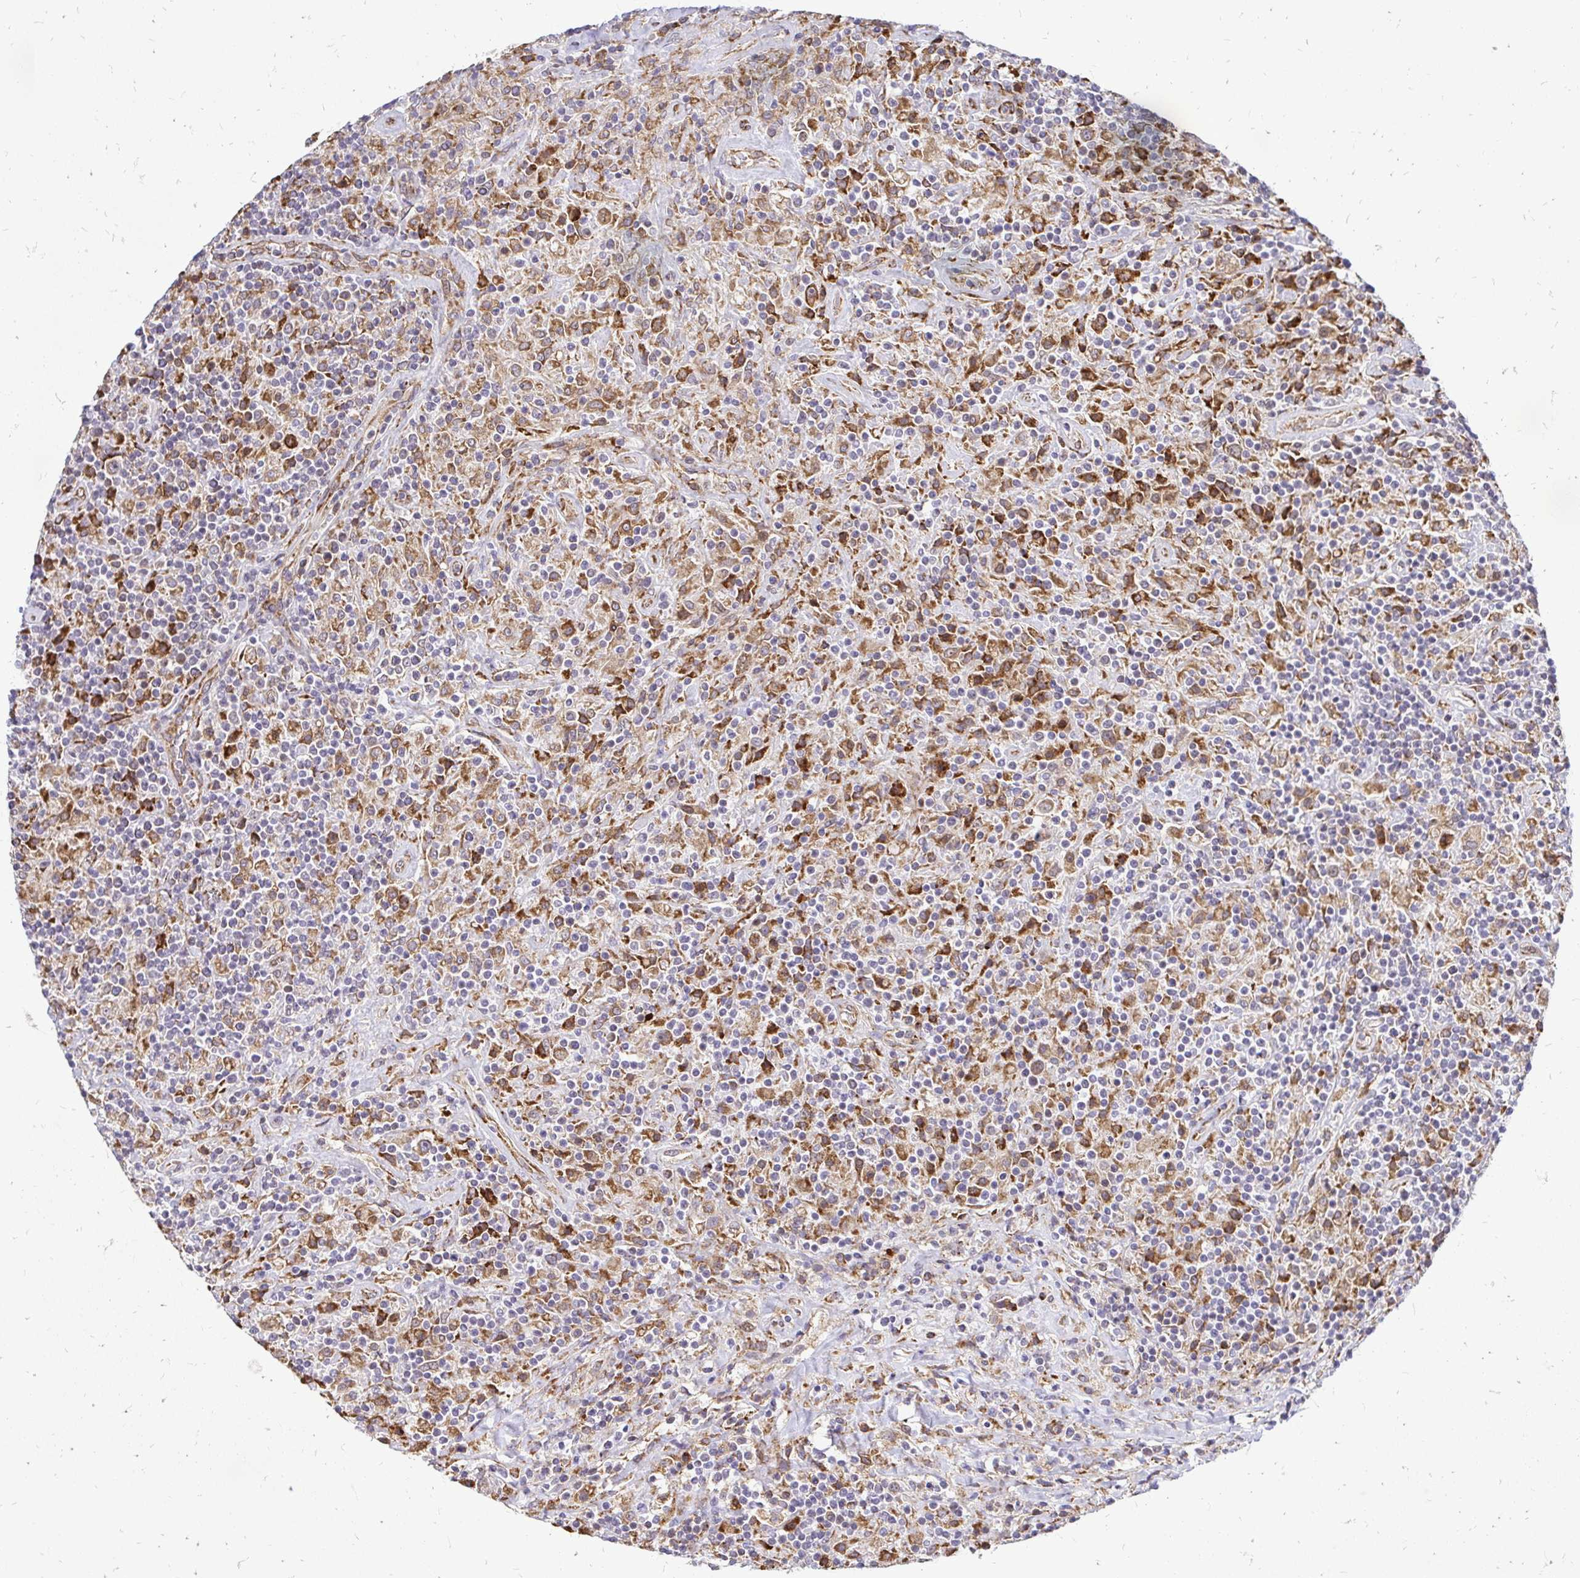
{"staining": {"intensity": "moderate", "quantity": ">75%", "location": "cytoplasmic/membranous"}, "tissue": "lymphoma", "cell_type": "Tumor cells", "image_type": "cancer", "snomed": [{"axis": "morphology", "description": "Hodgkin's disease, NOS"}, {"axis": "topography", "description": "Lymph node"}], "caption": "Moderate cytoplasmic/membranous positivity is seen in approximately >75% of tumor cells in Hodgkin's disease. (DAB IHC with brightfield microscopy, high magnification).", "gene": "NAALAD2", "patient": {"sex": "male", "age": 70}}